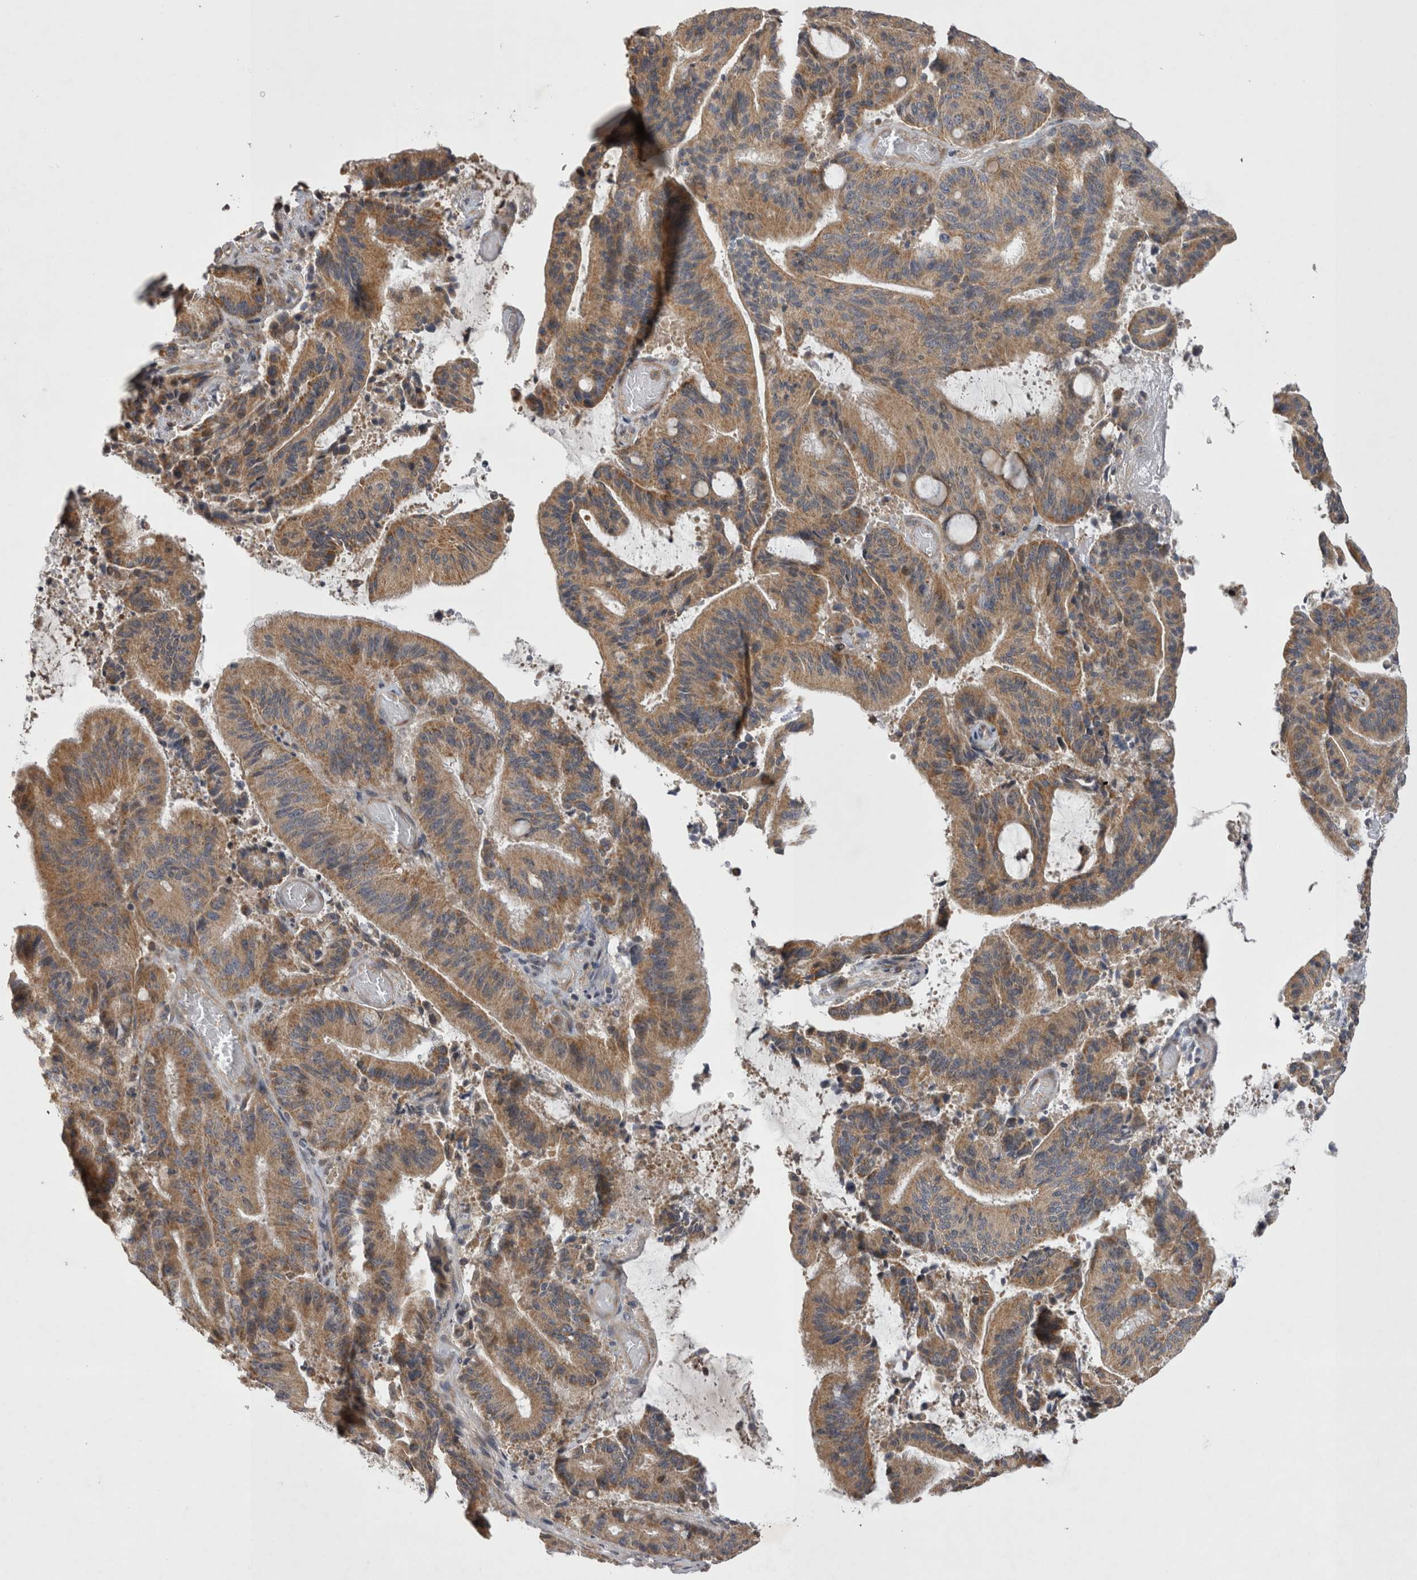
{"staining": {"intensity": "moderate", "quantity": ">75%", "location": "cytoplasmic/membranous"}, "tissue": "liver cancer", "cell_type": "Tumor cells", "image_type": "cancer", "snomed": [{"axis": "morphology", "description": "Normal tissue, NOS"}, {"axis": "morphology", "description": "Cholangiocarcinoma"}, {"axis": "topography", "description": "Liver"}, {"axis": "topography", "description": "Peripheral nerve tissue"}], "caption": "This is an image of IHC staining of cholangiocarcinoma (liver), which shows moderate expression in the cytoplasmic/membranous of tumor cells.", "gene": "TSPOAP1", "patient": {"sex": "female", "age": 73}}